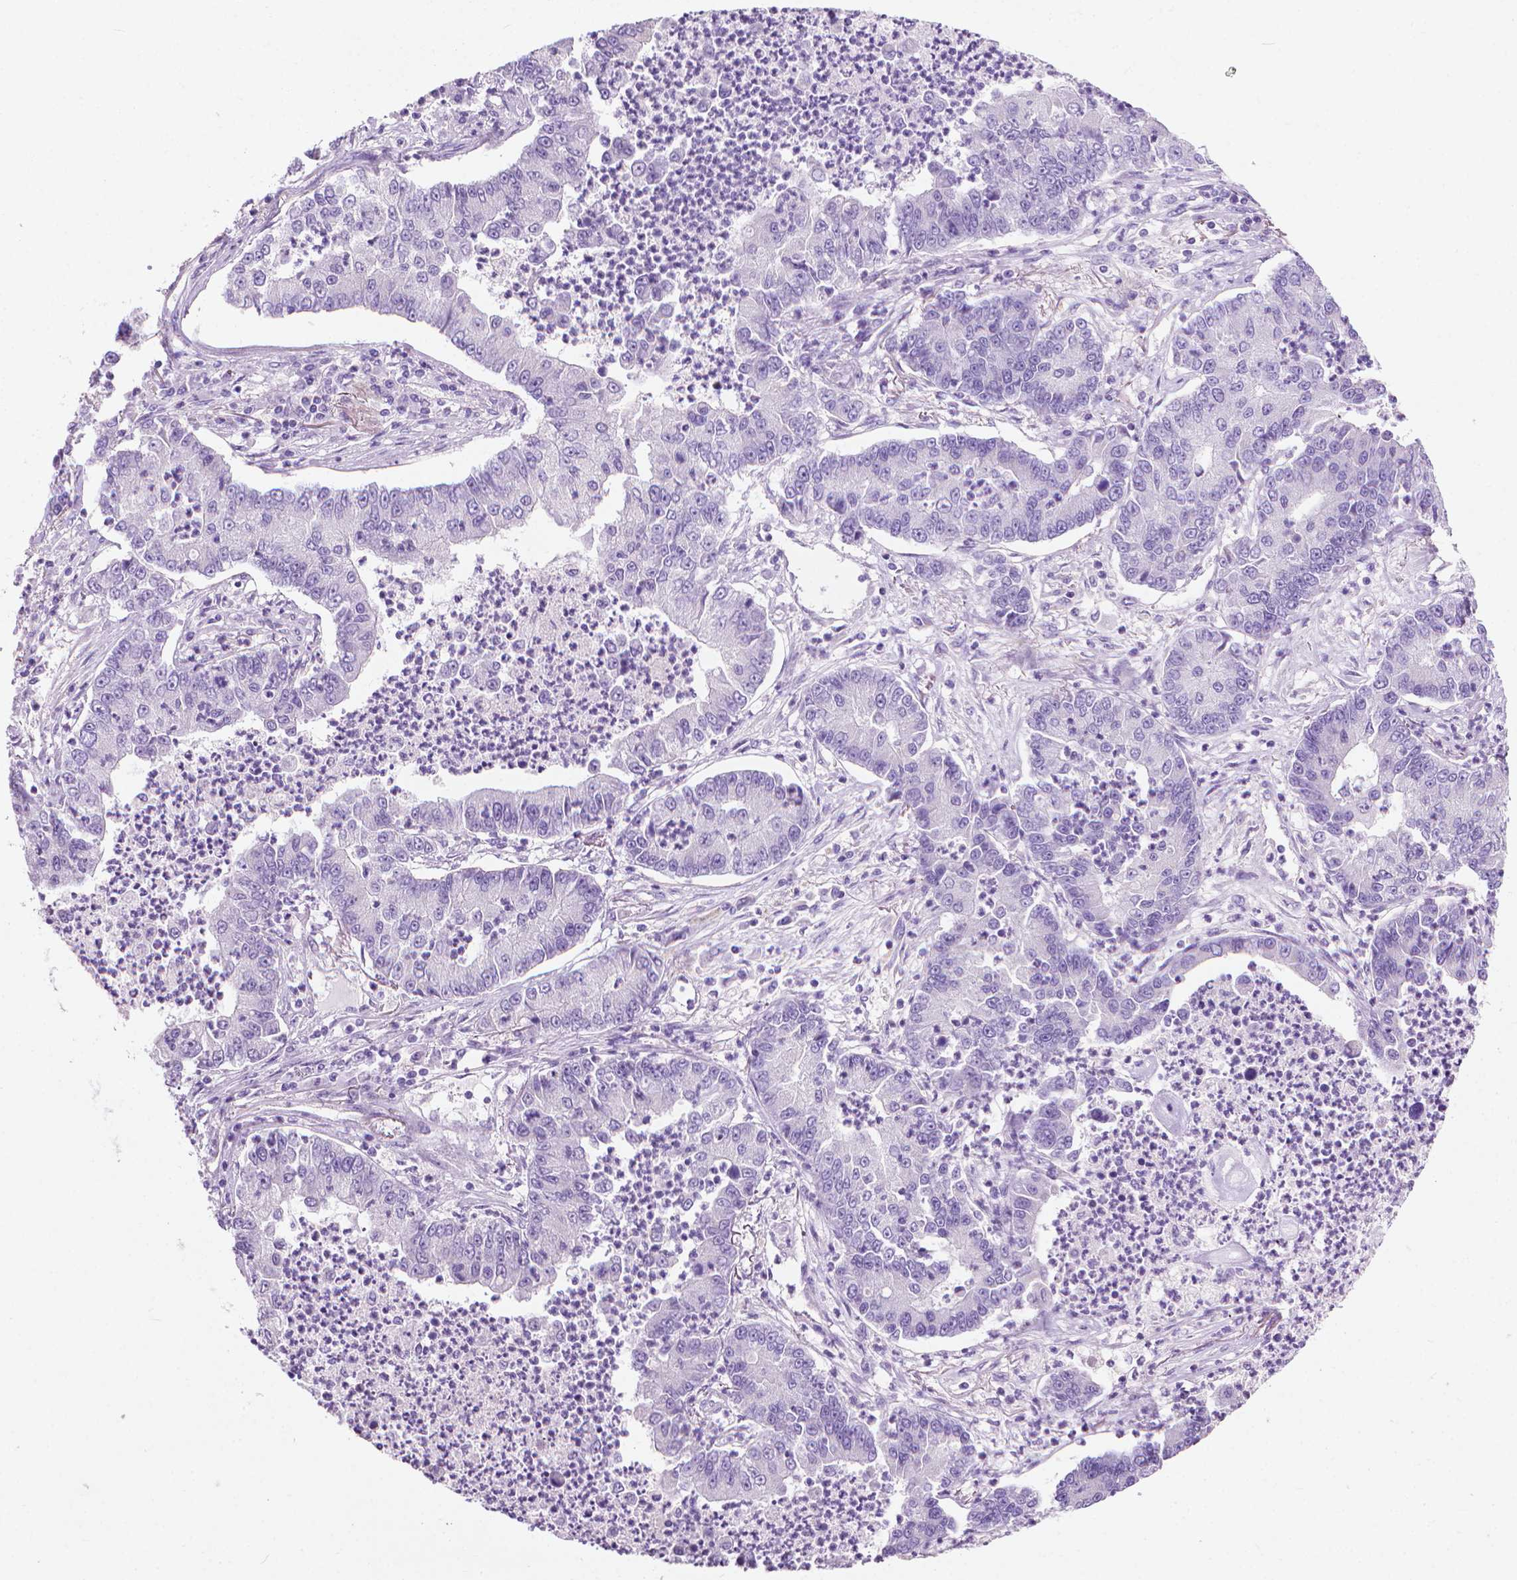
{"staining": {"intensity": "negative", "quantity": "none", "location": "none"}, "tissue": "lung cancer", "cell_type": "Tumor cells", "image_type": "cancer", "snomed": [{"axis": "morphology", "description": "Adenocarcinoma, NOS"}, {"axis": "topography", "description": "Lung"}], "caption": "Tumor cells show no significant protein expression in lung adenocarcinoma.", "gene": "KRT73", "patient": {"sex": "female", "age": 57}}